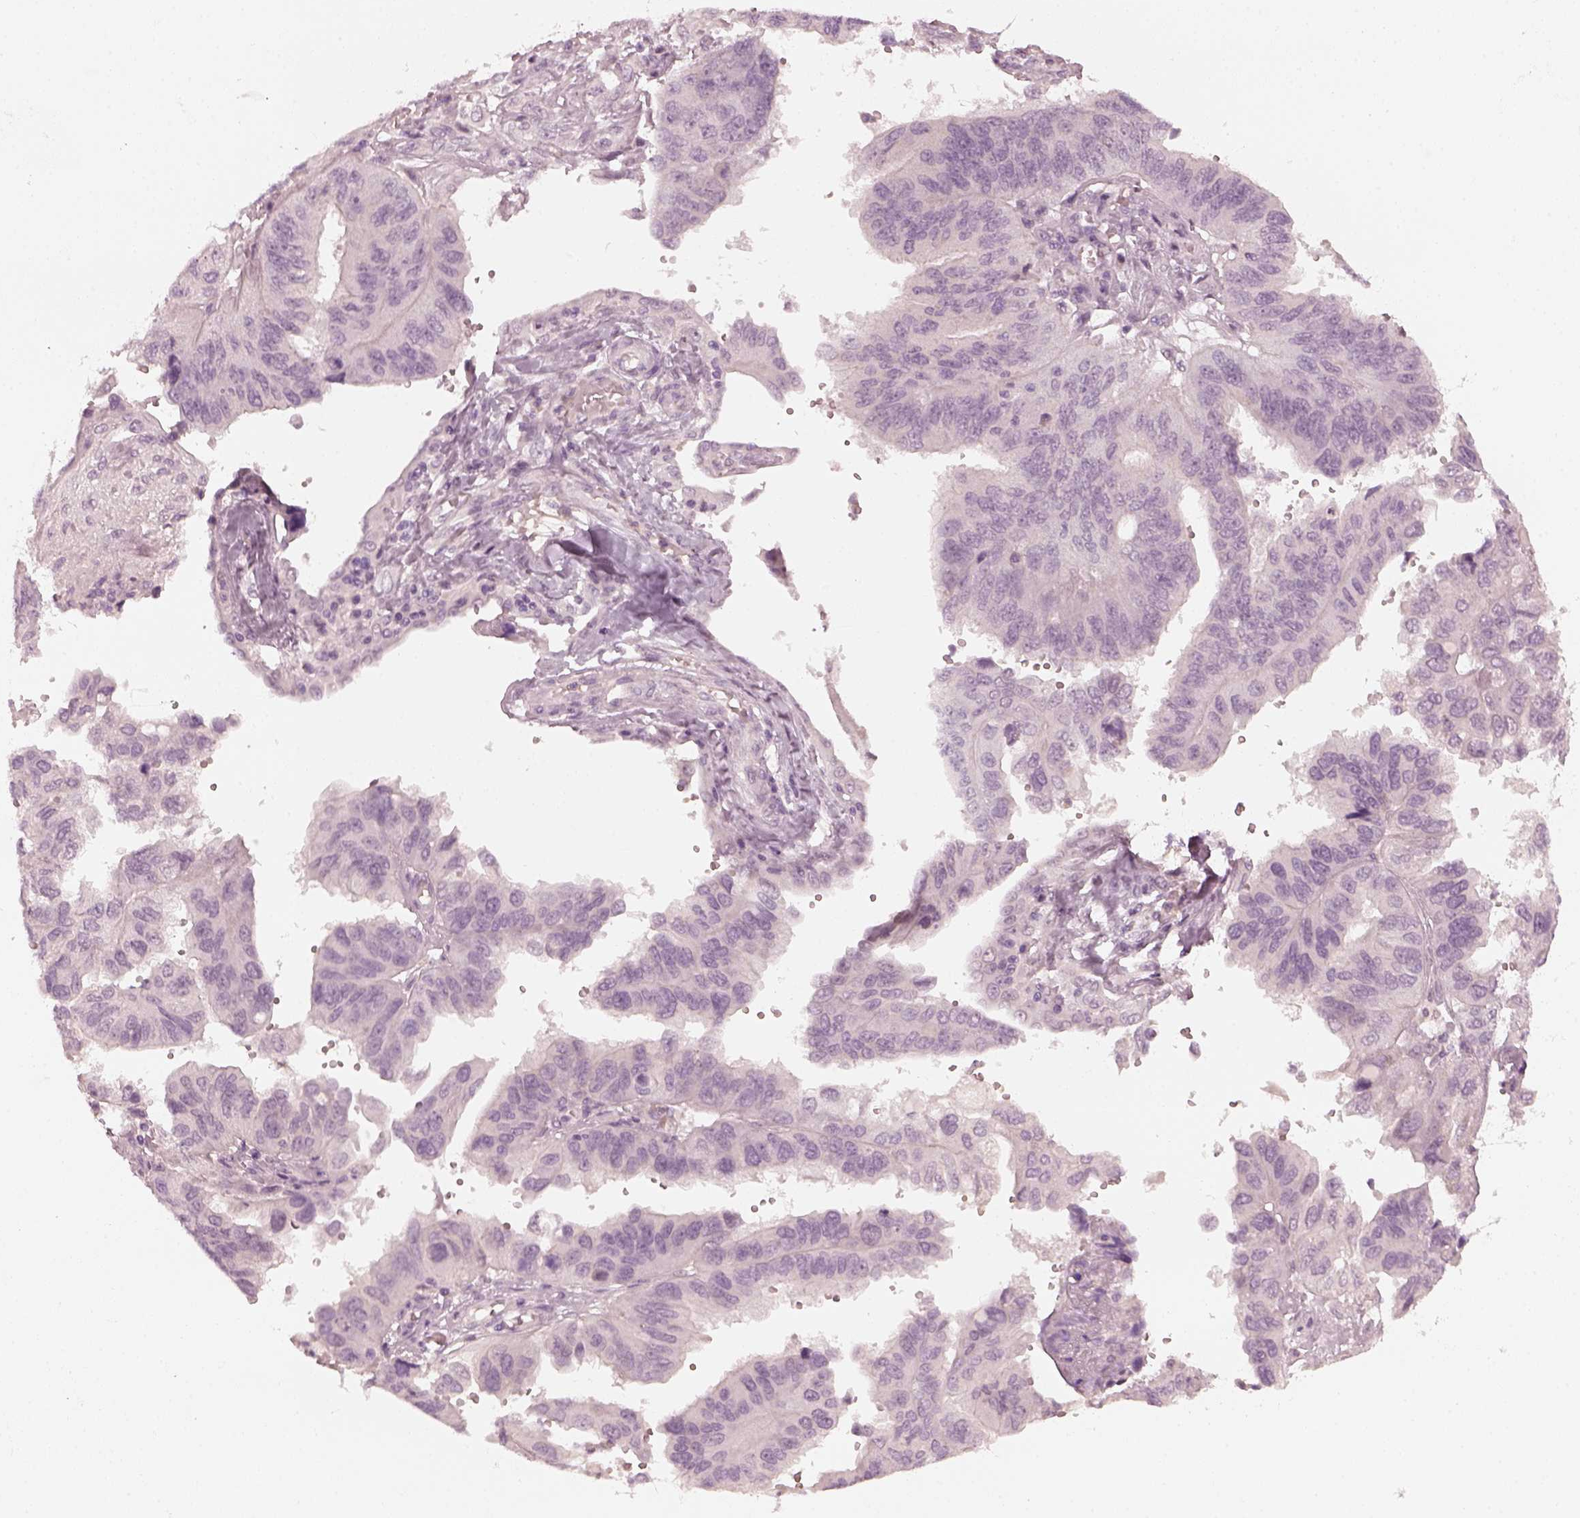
{"staining": {"intensity": "negative", "quantity": "none", "location": "none"}, "tissue": "ovarian cancer", "cell_type": "Tumor cells", "image_type": "cancer", "snomed": [{"axis": "morphology", "description": "Cystadenocarcinoma, serous, NOS"}, {"axis": "topography", "description": "Ovary"}], "caption": "This is a image of immunohistochemistry staining of ovarian cancer (serous cystadenocarcinoma), which shows no staining in tumor cells. Brightfield microscopy of IHC stained with DAB (brown) and hematoxylin (blue), captured at high magnification.", "gene": "CCDC170", "patient": {"sex": "female", "age": 79}}